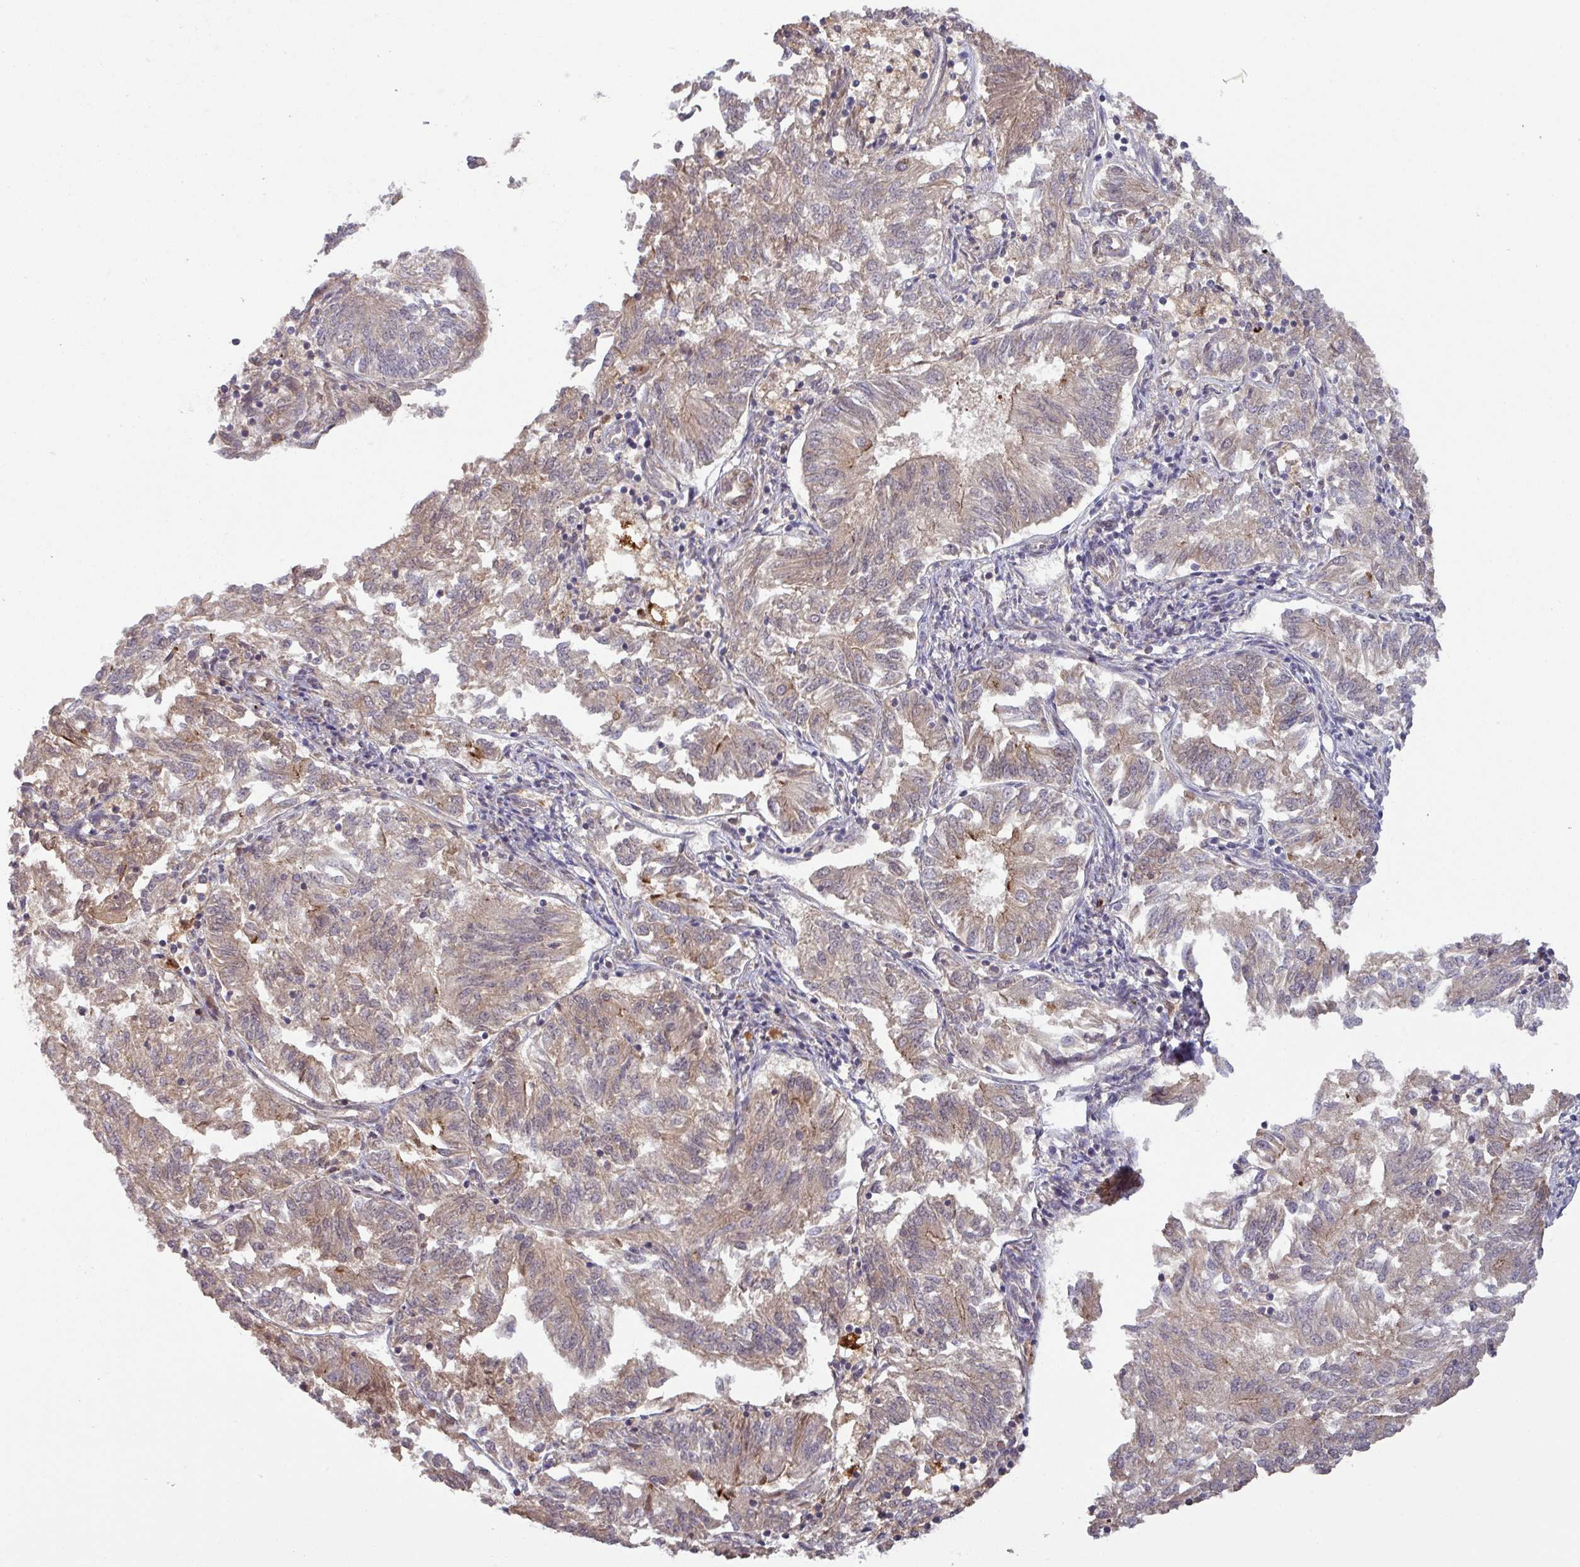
{"staining": {"intensity": "moderate", "quantity": "25%-75%", "location": "cytoplasmic/membranous"}, "tissue": "endometrial cancer", "cell_type": "Tumor cells", "image_type": "cancer", "snomed": [{"axis": "morphology", "description": "Adenocarcinoma, NOS"}, {"axis": "topography", "description": "Endometrium"}], "caption": "High-power microscopy captured an IHC photomicrograph of endometrial adenocarcinoma, revealing moderate cytoplasmic/membranous staining in approximately 25%-75% of tumor cells. The staining was performed using DAB (3,3'-diaminobenzidine), with brown indicating positive protein expression. Nuclei are stained blue with hematoxylin.", "gene": "CCDC121", "patient": {"sex": "female", "age": 58}}